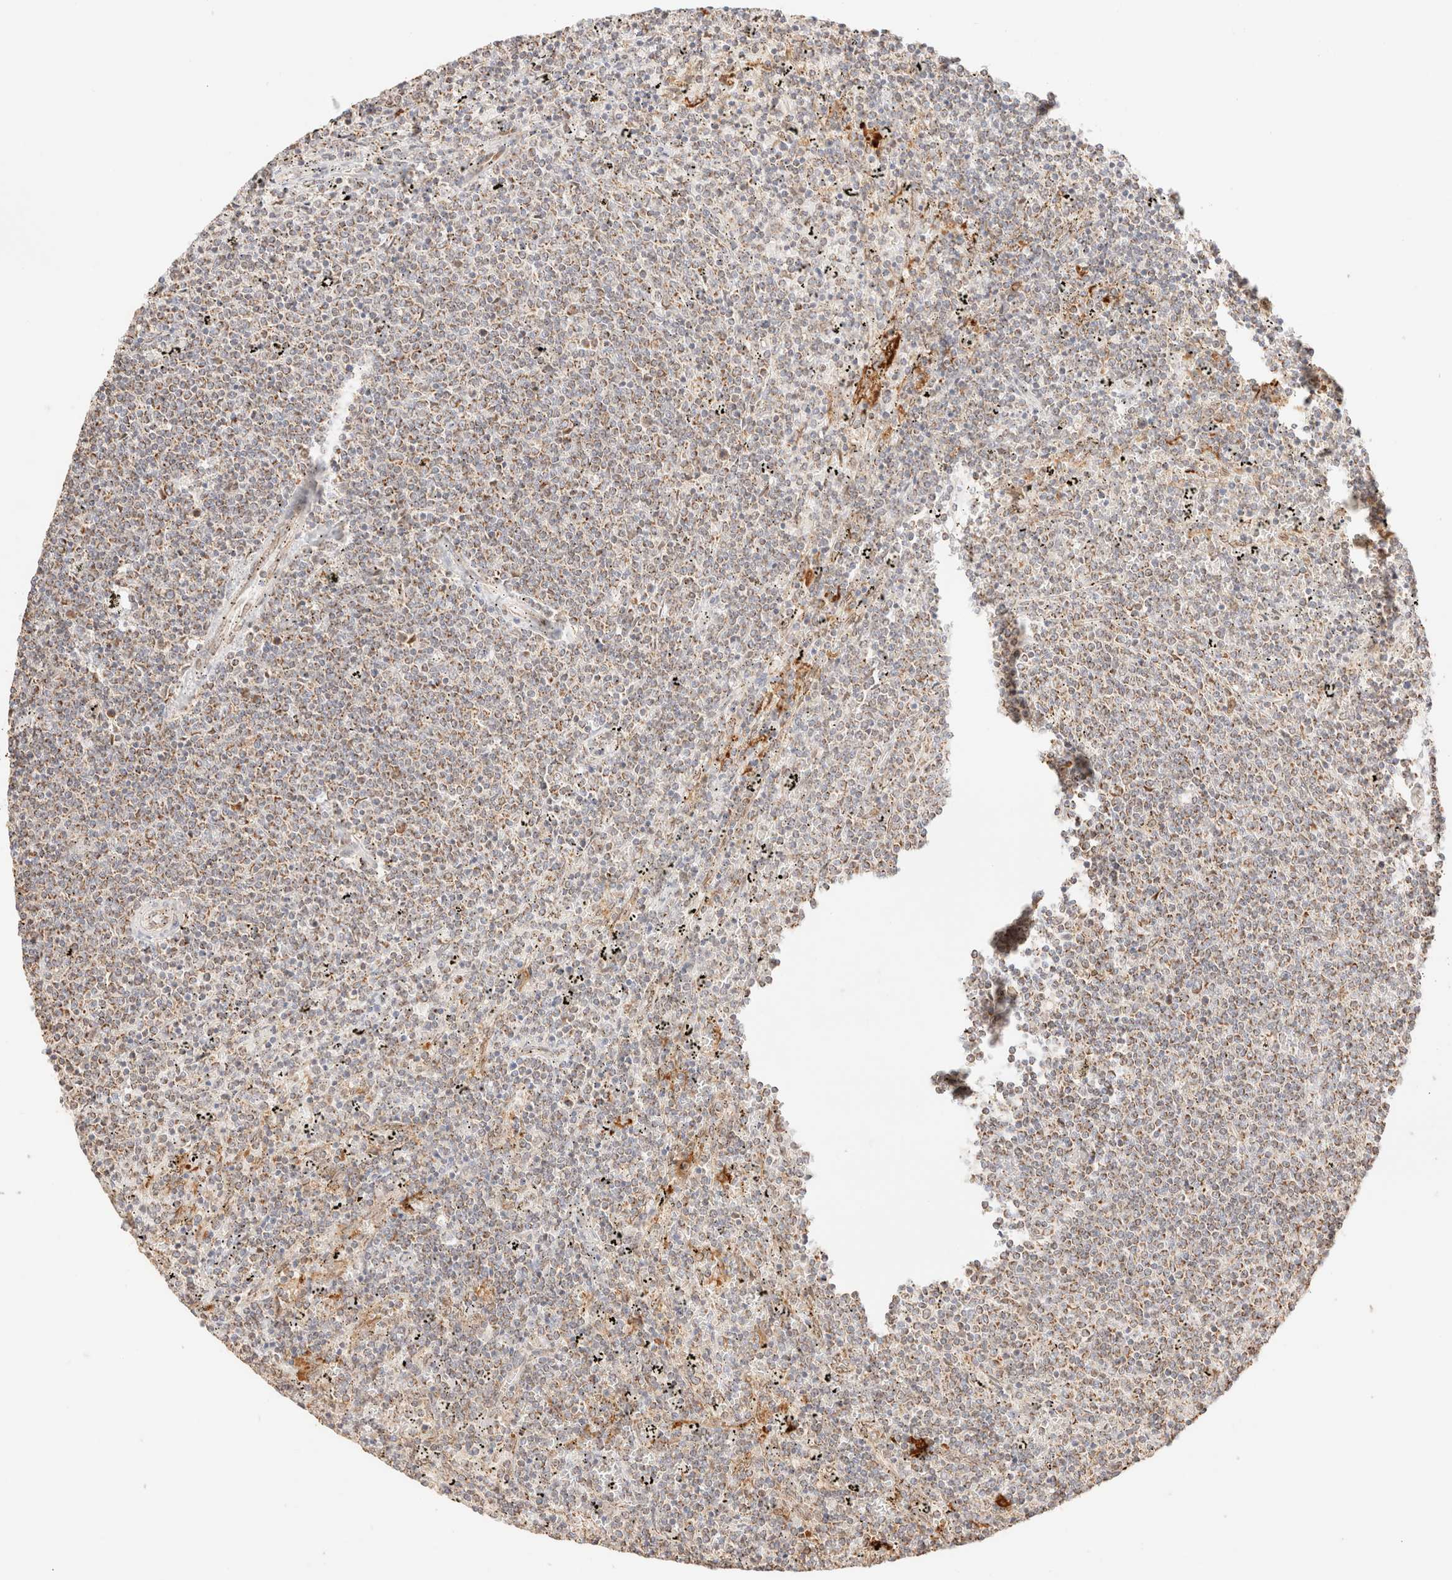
{"staining": {"intensity": "weak", "quantity": ">75%", "location": "cytoplasmic/membranous"}, "tissue": "lymphoma", "cell_type": "Tumor cells", "image_type": "cancer", "snomed": [{"axis": "morphology", "description": "Malignant lymphoma, non-Hodgkin's type, Low grade"}, {"axis": "topography", "description": "Spleen"}], "caption": "A micrograph of lymphoma stained for a protein reveals weak cytoplasmic/membranous brown staining in tumor cells.", "gene": "TACO1", "patient": {"sex": "female", "age": 50}}